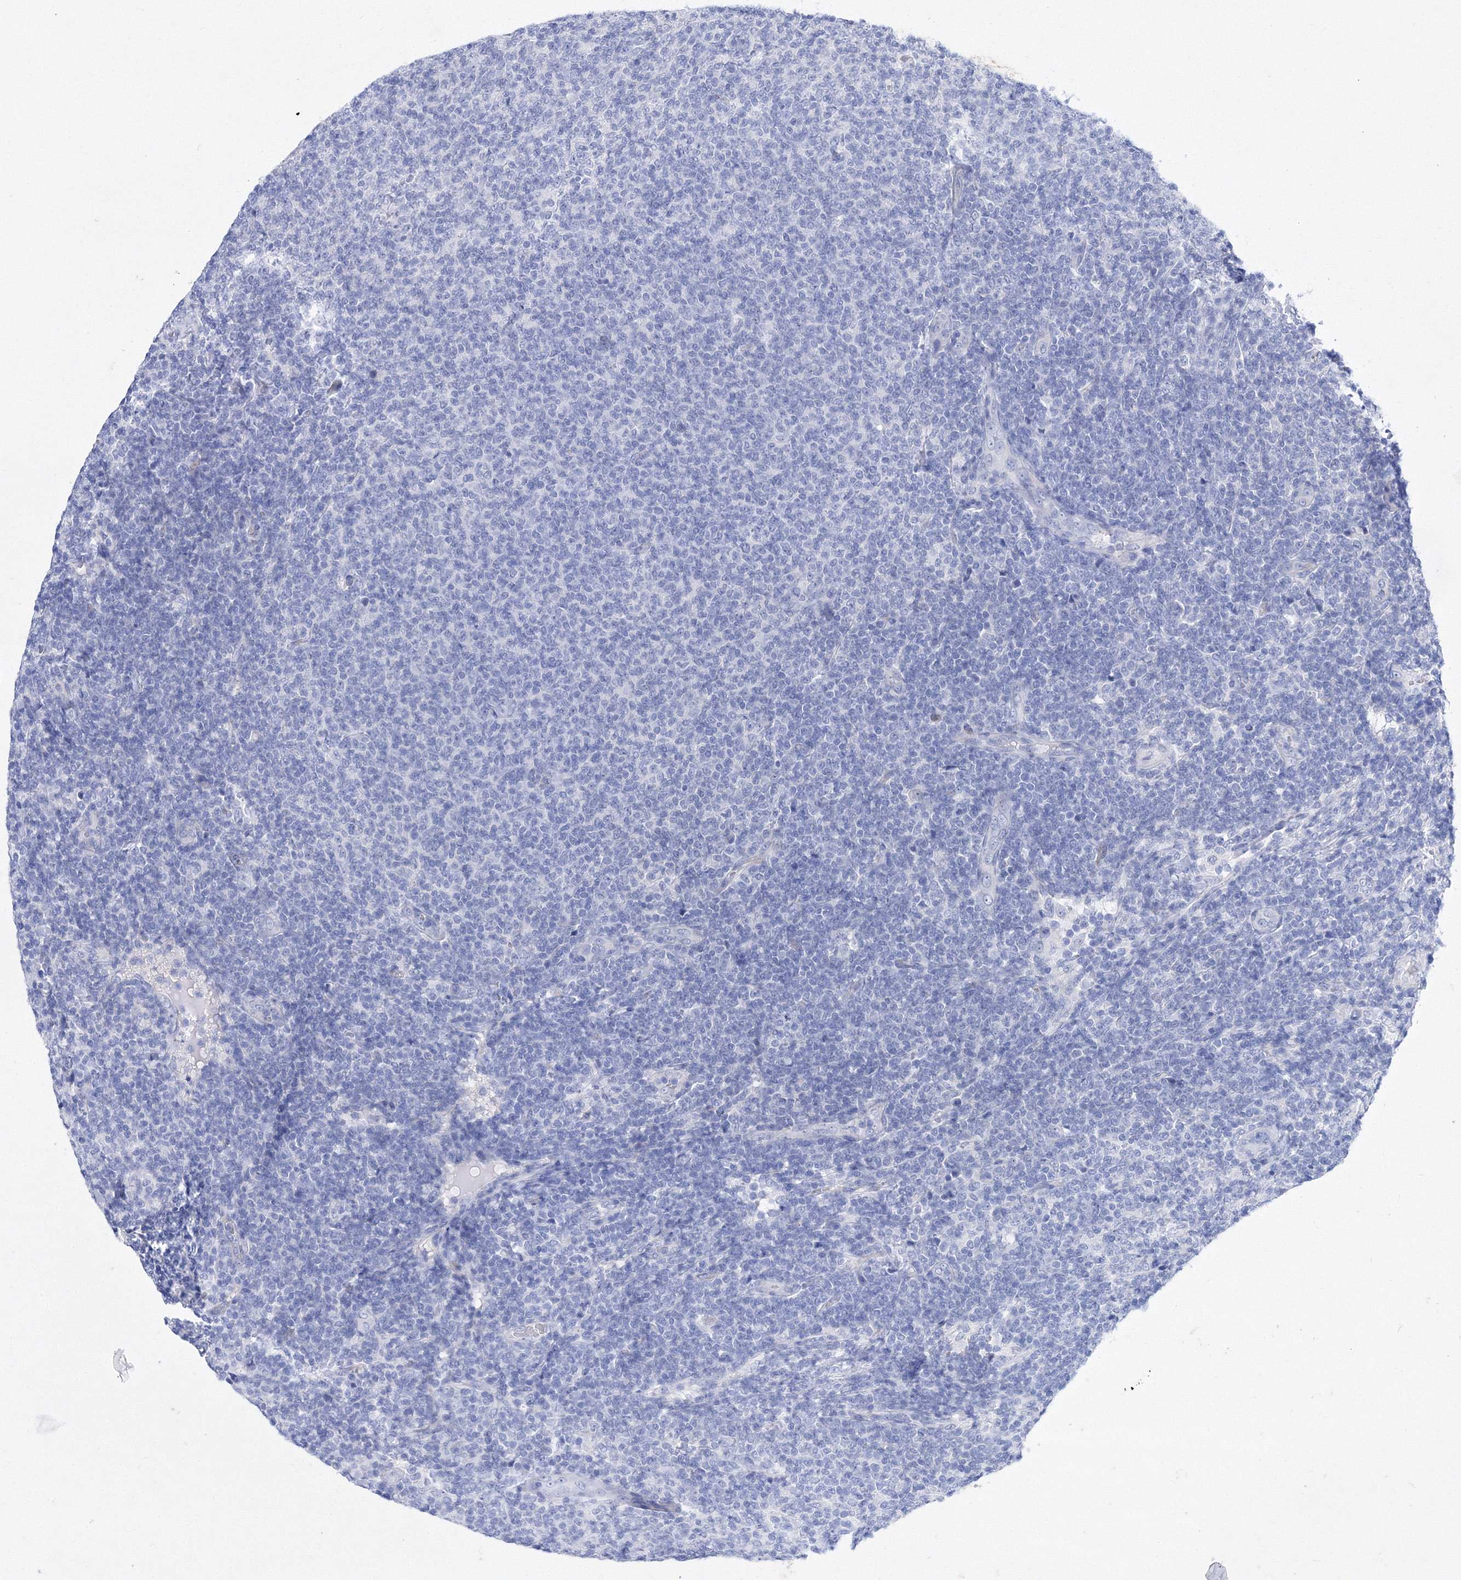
{"staining": {"intensity": "negative", "quantity": "none", "location": "none"}, "tissue": "lymphoma", "cell_type": "Tumor cells", "image_type": "cancer", "snomed": [{"axis": "morphology", "description": "Malignant lymphoma, non-Hodgkin's type, Low grade"}, {"axis": "topography", "description": "Lymph node"}], "caption": "A micrograph of human lymphoma is negative for staining in tumor cells.", "gene": "GPN1", "patient": {"sex": "male", "age": 66}}